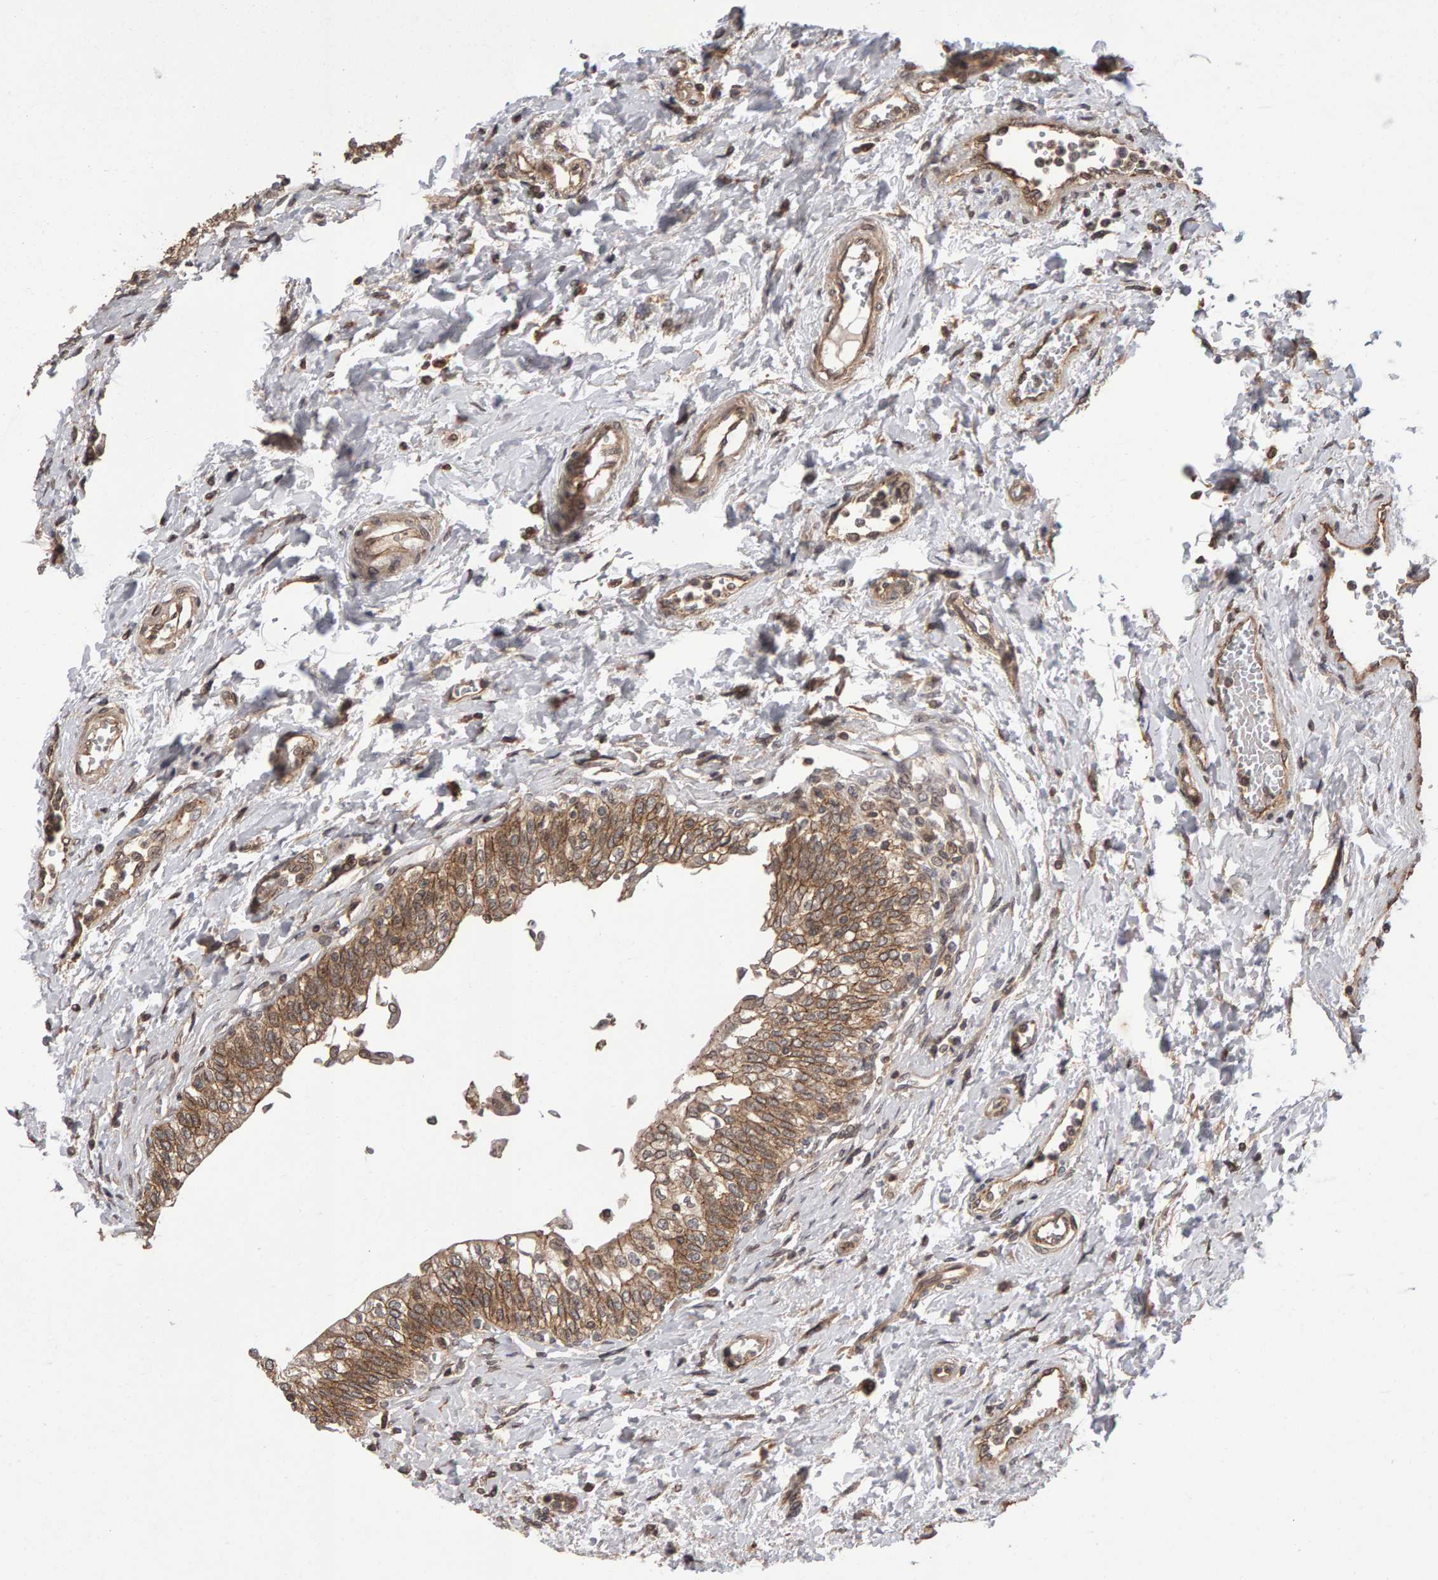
{"staining": {"intensity": "moderate", "quantity": ">75%", "location": "cytoplasmic/membranous"}, "tissue": "urinary bladder", "cell_type": "Urothelial cells", "image_type": "normal", "snomed": [{"axis": "morphology", "description": "Normal tissue, NOS"}, {"axis": "topography", "description": "Urinary bladder"}], "caption": "Immunohistochemistry (IHC) (DAB (3,3'-diaminobenzidine)) staining of normal human urinary bladder reveals moderate cytoplasmic/membranous protein staining in about >75% of urothelial cells. Using DAB (3,3'-diaminobenzidine) (brown) and hematoxylin (blue) stains, captured at high magnification using brightfield microscopy.", "gene": "SCRIB", "patient": {"sex": "male", "age": 55}}